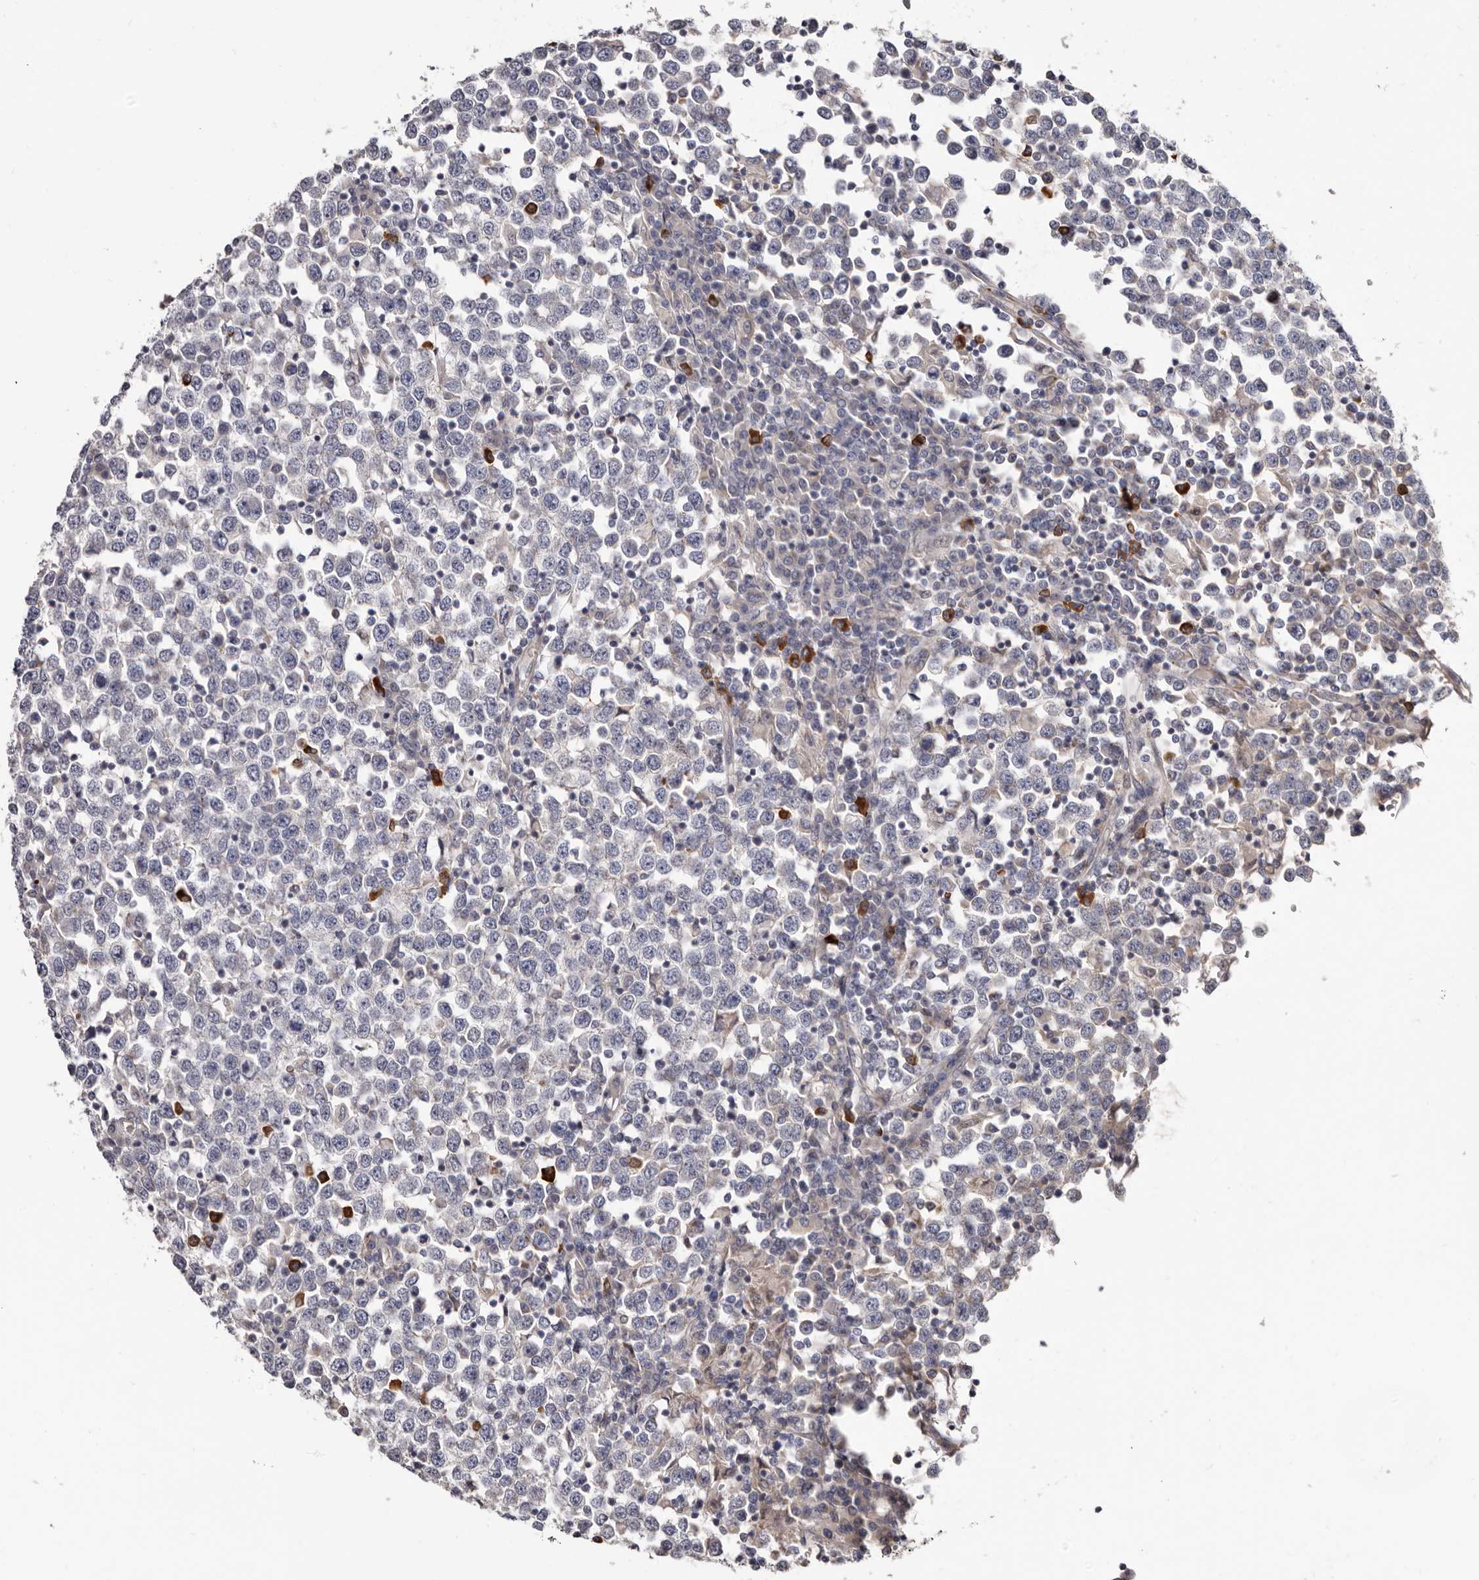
{"staining": {"intensity": "negative", "quantity": "none", "location": "none"}, "tissue": "testis cancer", "cell_type": "Tumor cells", "image_type": "cancer", "snomed": [{"axis": "morphology", "description": "Seminoma, NOS"}, {"axis": "topography", "description": "Testis"}], "caption": "DAB immunohistochemical staining of human testis cancer reveals no significant staining in tumor cells. Nuclei are stained in blue.", "gene": "ASIC5", "patient": {"sex": "male", "age": 65}}